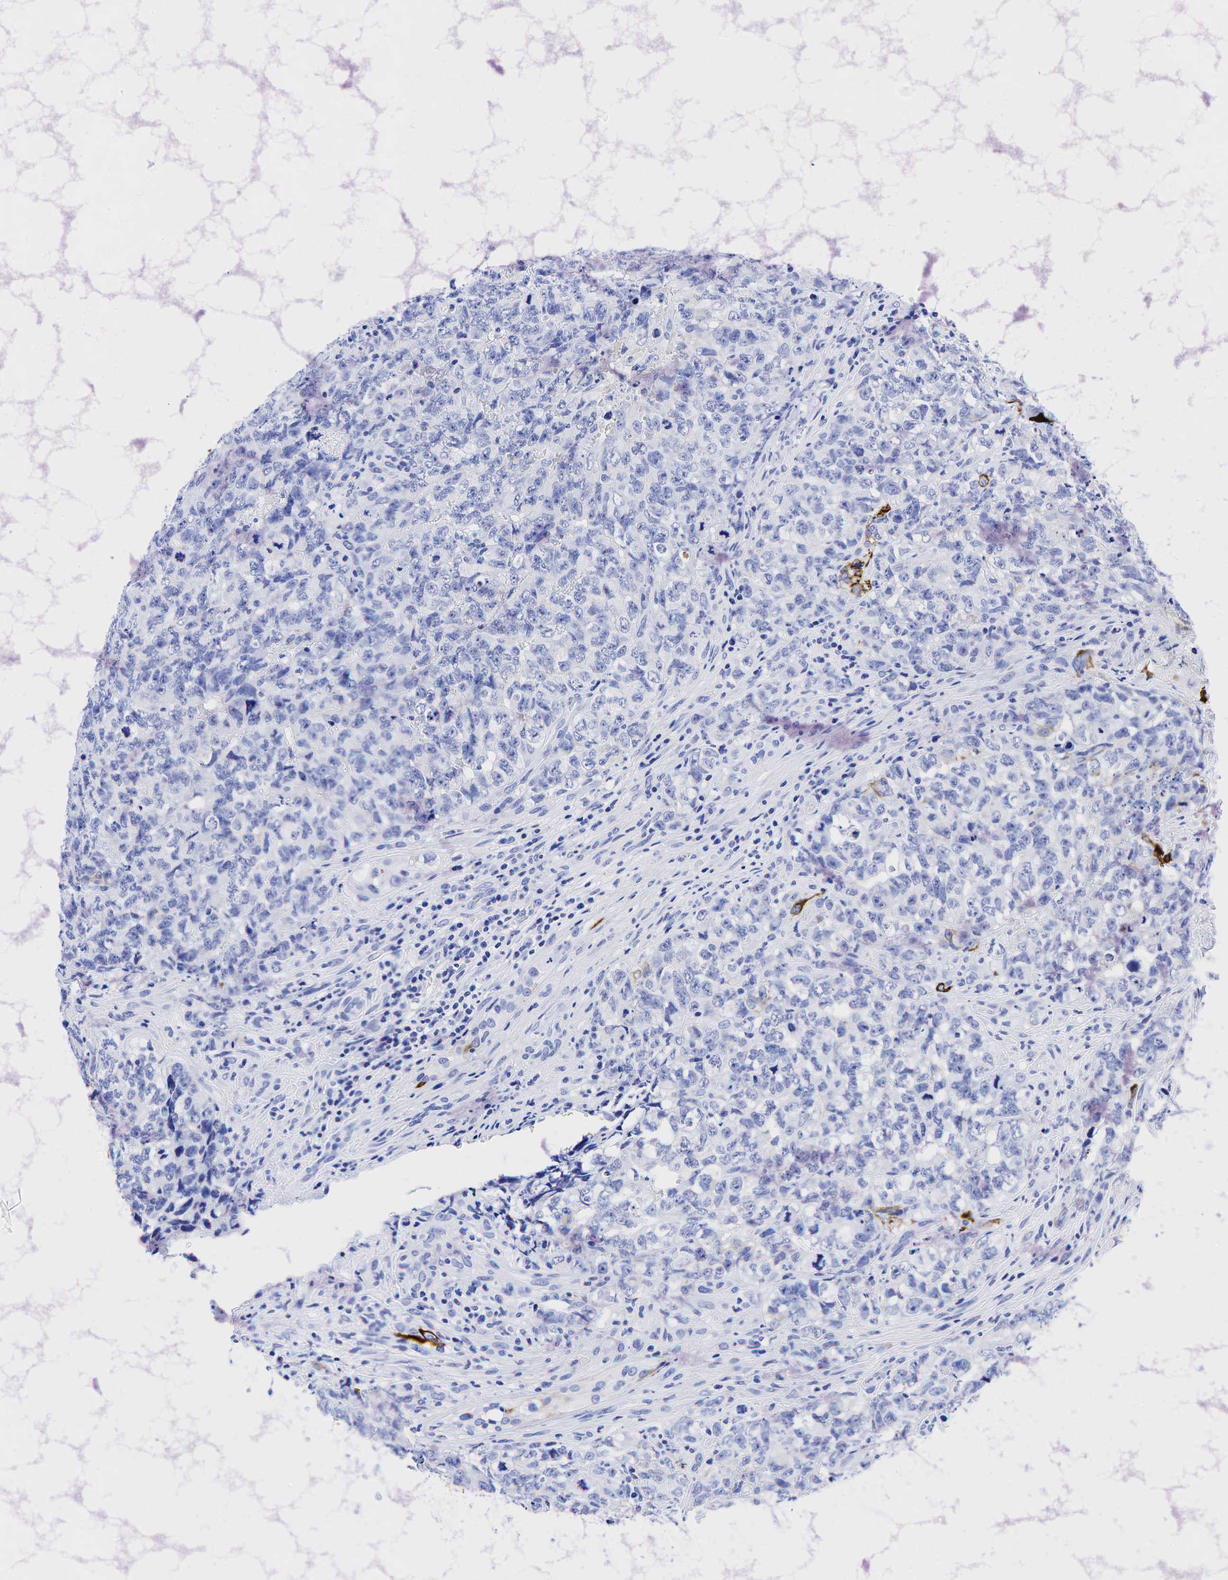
{"staining": {"intensity": "negative", "quantity": "none", "location": "none"}, "tissue": "testis cancer", "cell_type": "Tumor cells", "image_type": "cancer", "snomed": [{"axis": "morphology", "description": "Carcinoma, Embryonal, NOS"}, {"axis": "topography", "description": "Testis"}], "caption": "Testis cancer (embryonal carcinoma) was stained to show a protein in brown. There is no significant expression in tumor cells. The staining was performed using DAB (3,3'-diaminobenzidine) to visualize the protein expression in brown, while the nuclei were stained in blue with hematoxylin (Magnification: 20x).", "gene": "KRT19", "patient": {"sex": "male", "age": 31}}